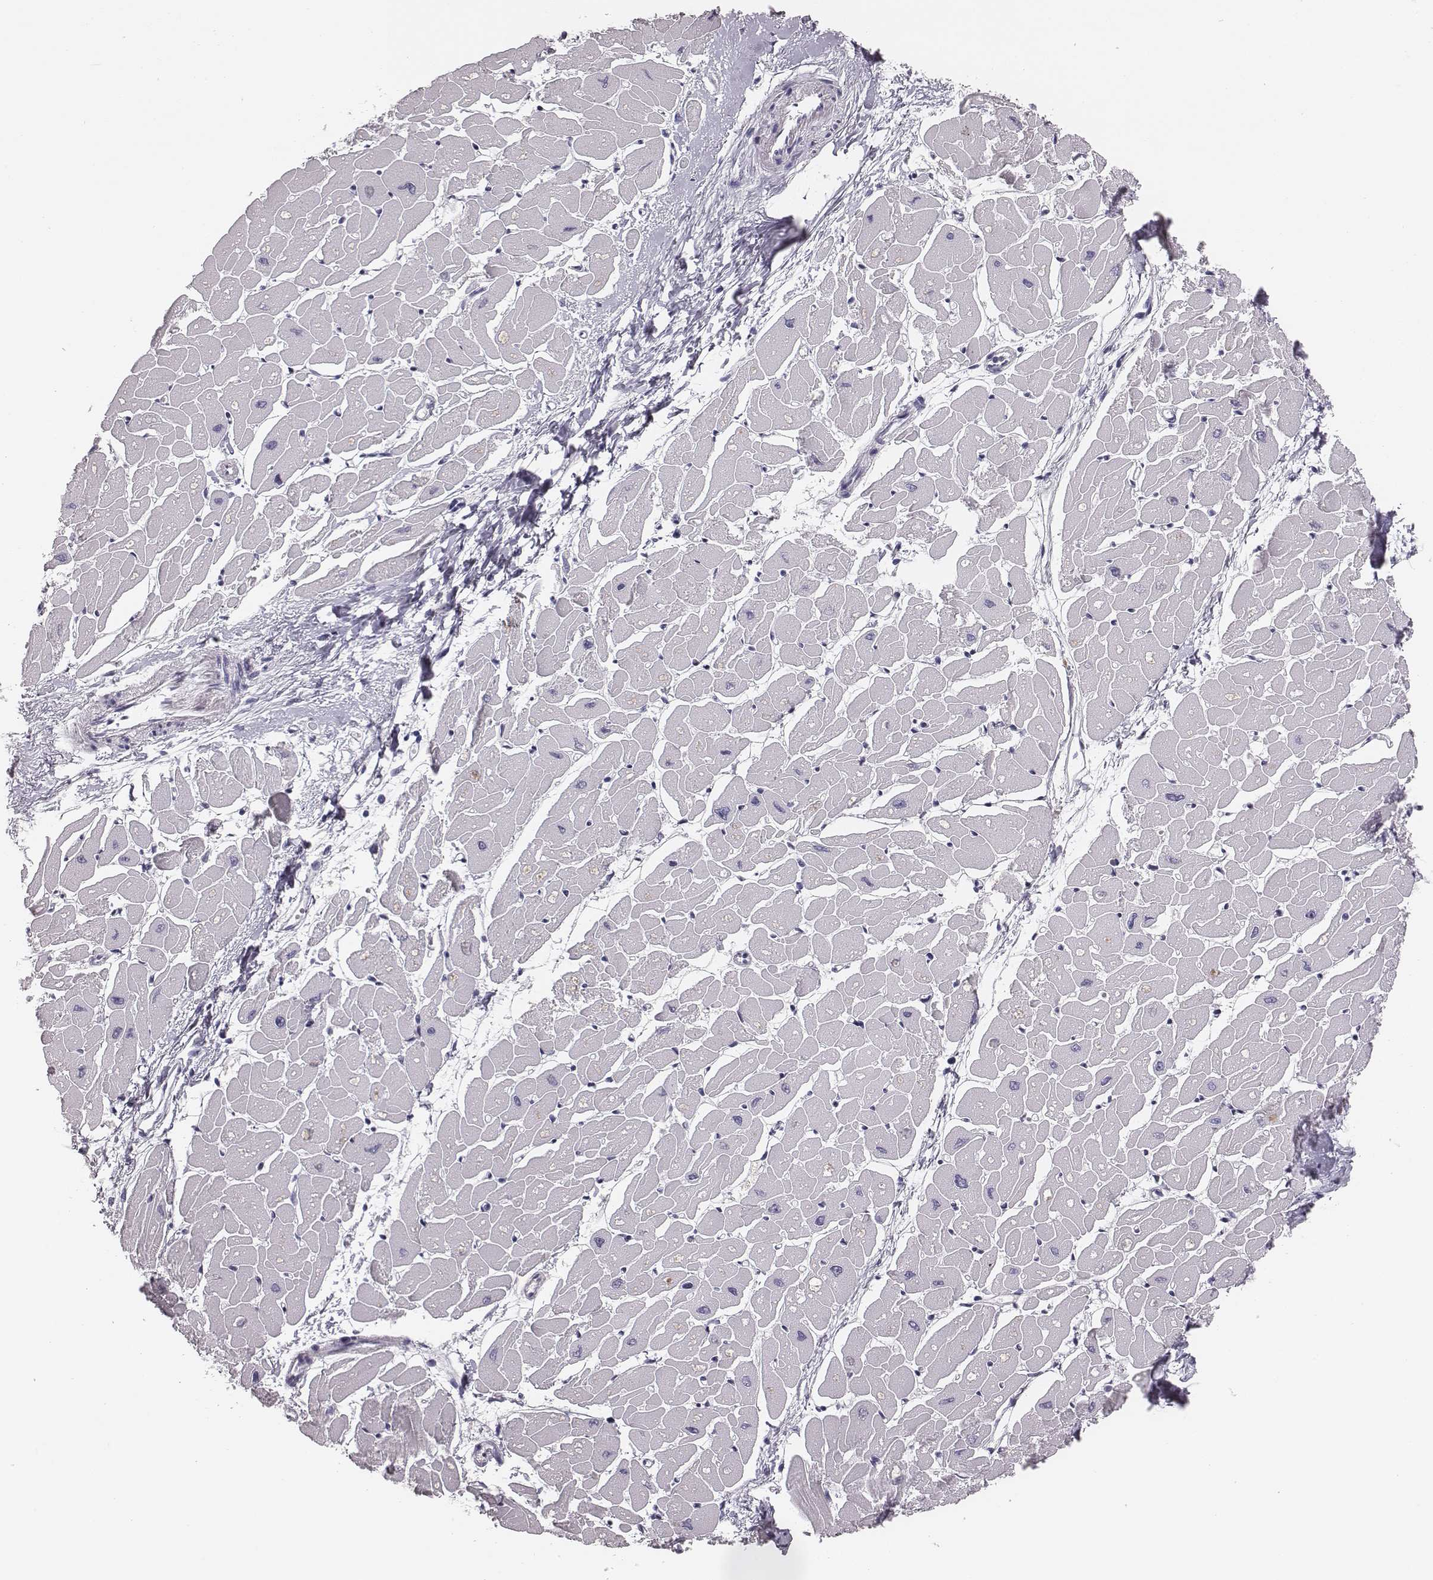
{"staining": {"intensity": "negative", "quantity": "none", "location": "none"}, "tissue": "heart muscle", "cell_type": "Cardiomyocytes", "image_type": "normal", "snomed": [{"axis": "morphology", "description": "Normal tissue, NOS"}, {"axis": "topography", "description": "Heart"}], "caption": "Micrograph shows no protein expression in cardiomyocytes of unremarkable heart muscle.", "gene": "CSH1", "patient": {"sex": "male", "age": 57}}